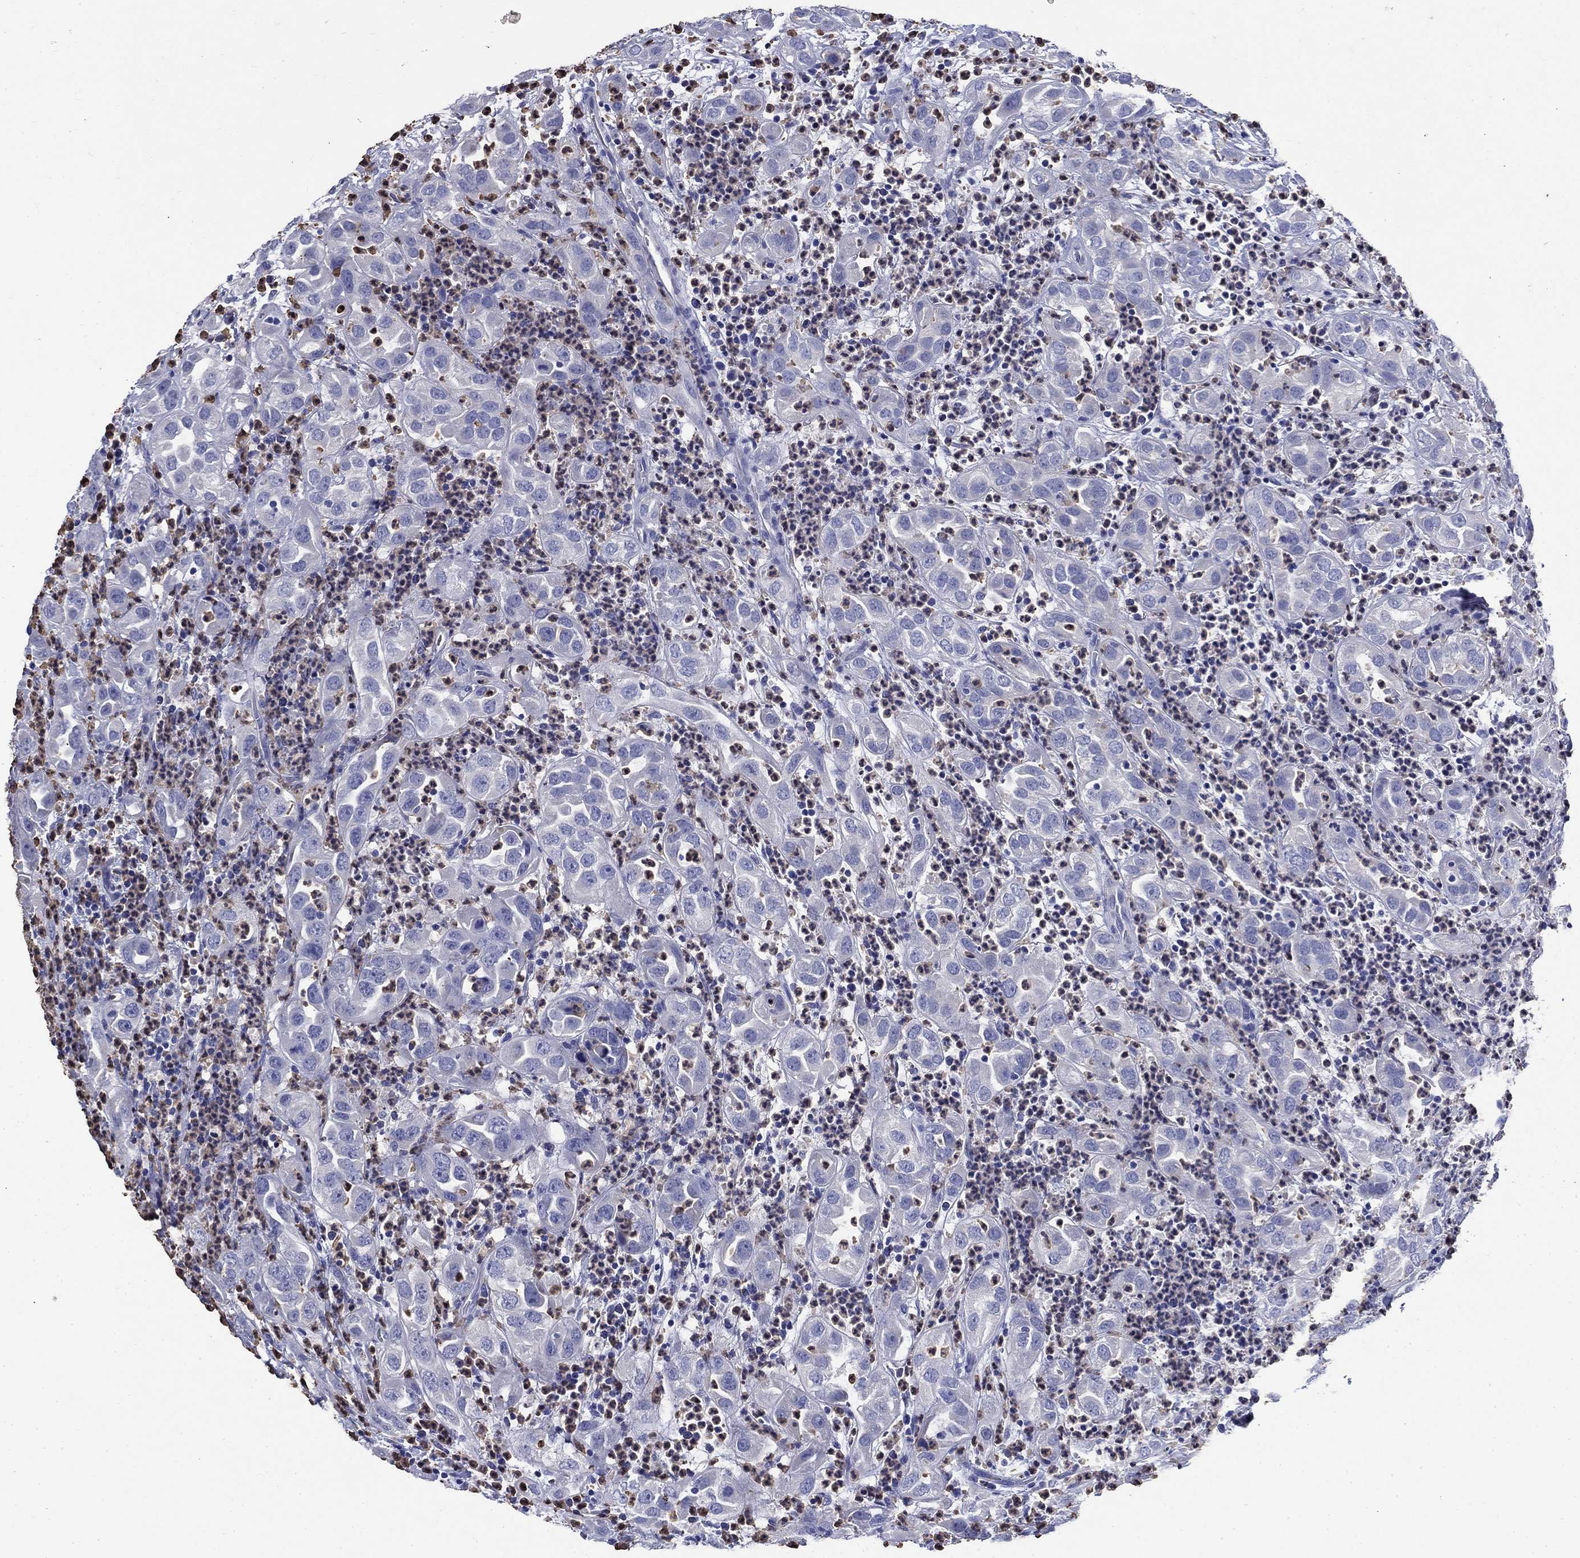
{"staining": {"intensity": "negative", "quantity": "none", "location": "none"}, "tissue": "urothelial cancer", "cell_type": "Tumor cells", "image_type": "cancer", "snomed": [{"axis": "morphology", "description": "Urothelial carcinoma, High grade"}, {"axis": "topography", "description": "Urinary bladder"}], "caption": "Immunohistochemical staining of urothelial carcinoma (high-grade) displays no significant staining in tumor cells.", "gene": "TFR2", "patient": {"sex": "female", "age": 41}}